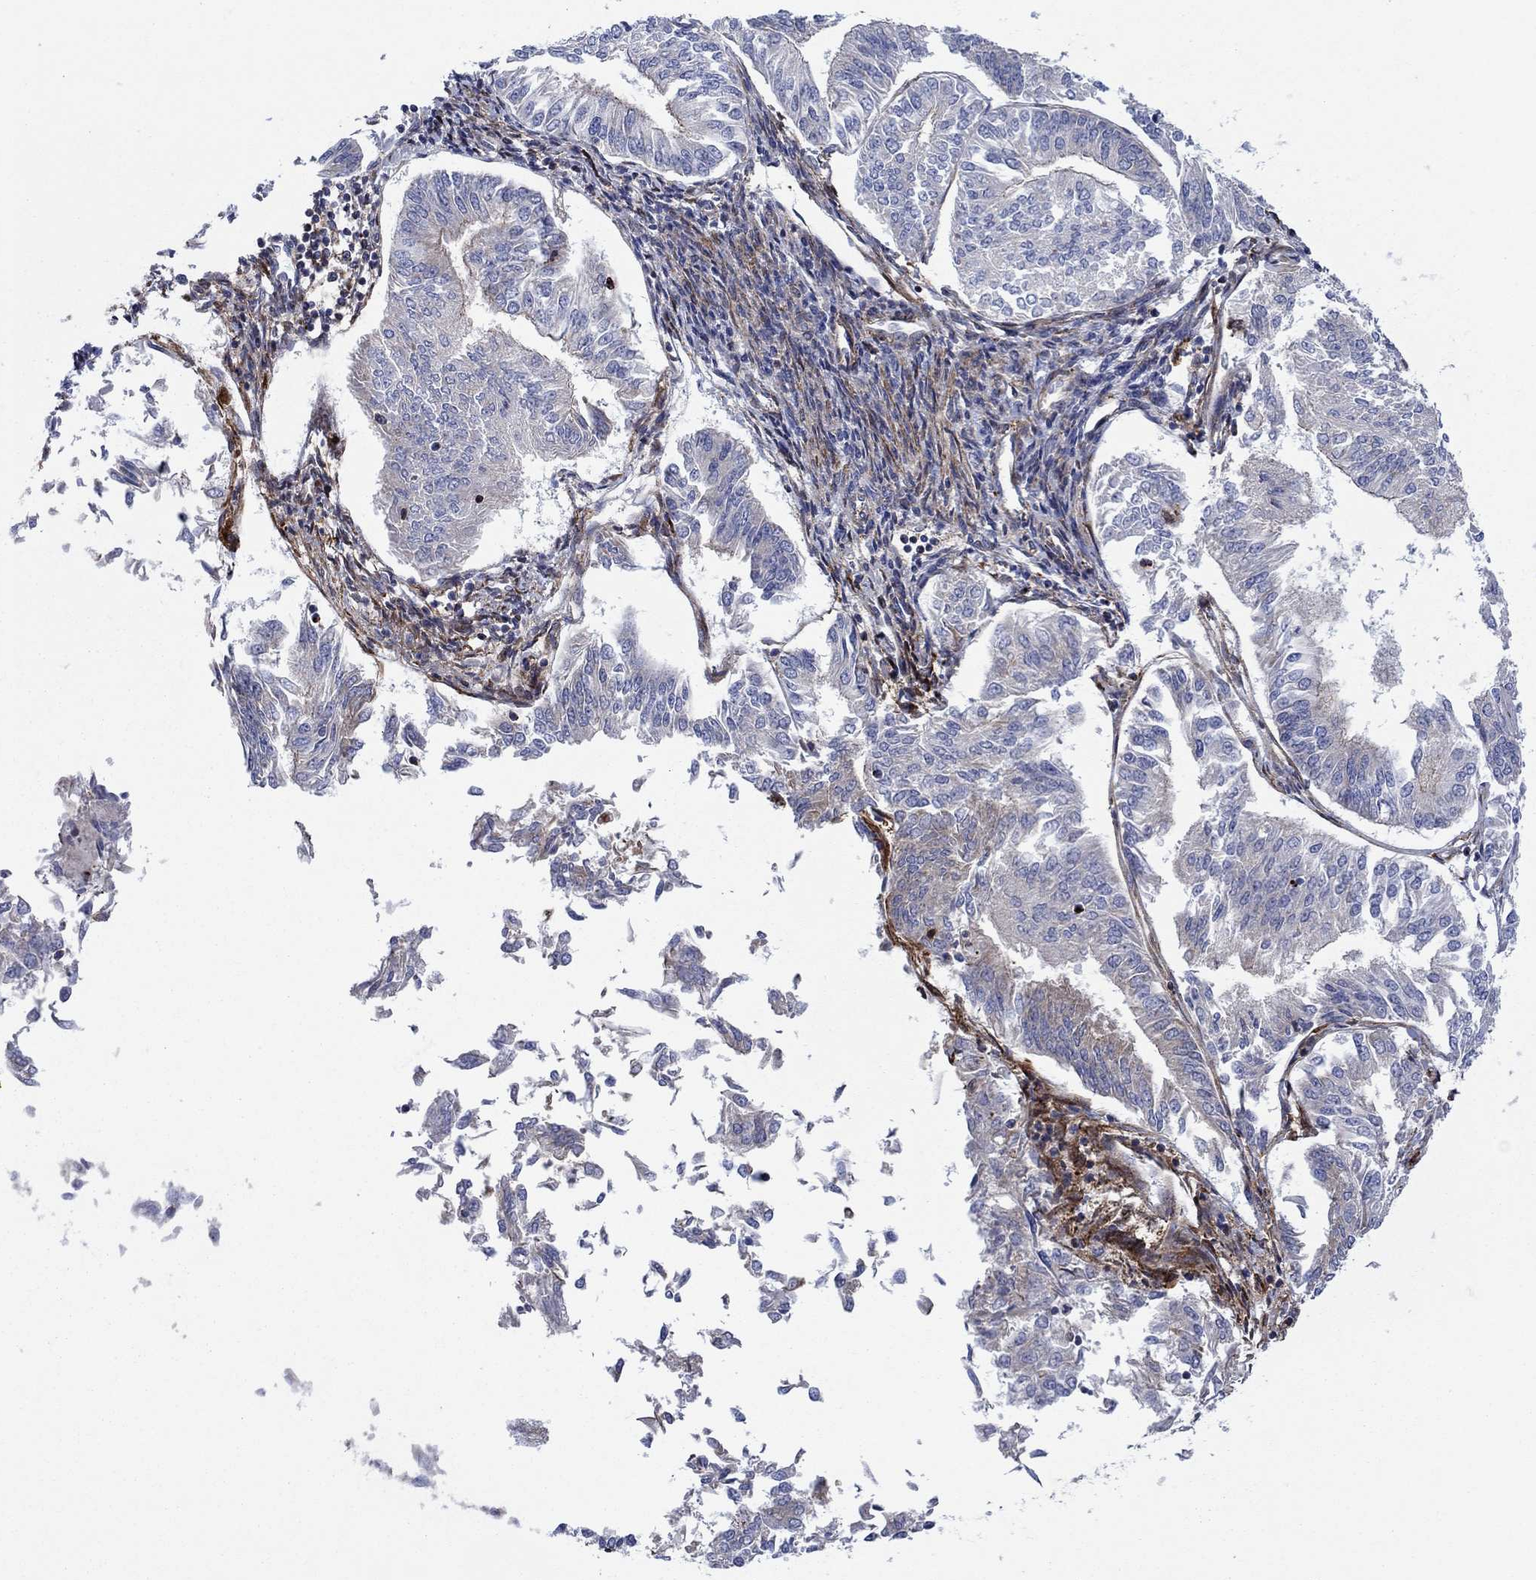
{"staining": {"intensity": "weak", "quantity": "<25%", "location": "cytoplasmic/membranous"}, "tissue": "endometrial cancer", "cell_type": "Tumor cells", "image_type": "cancer", "snomed": [{"axis": "morphology", "description": "Adenocarcinoma, NOS"}, {"axis": "topography", "description": "Endometrium"}], "caption": "Immunohistochemical staining of human endometrial cancer (adenocarcinoma) displays no significant staining in tumor cells. The staining is performed using DAB (3,3'-diaminobenzidine) brown chromogen with nuclei counter-stained in using hematoxylin.", "gene": "PAG1", "patient": {"sex": "female", "age": 58}}